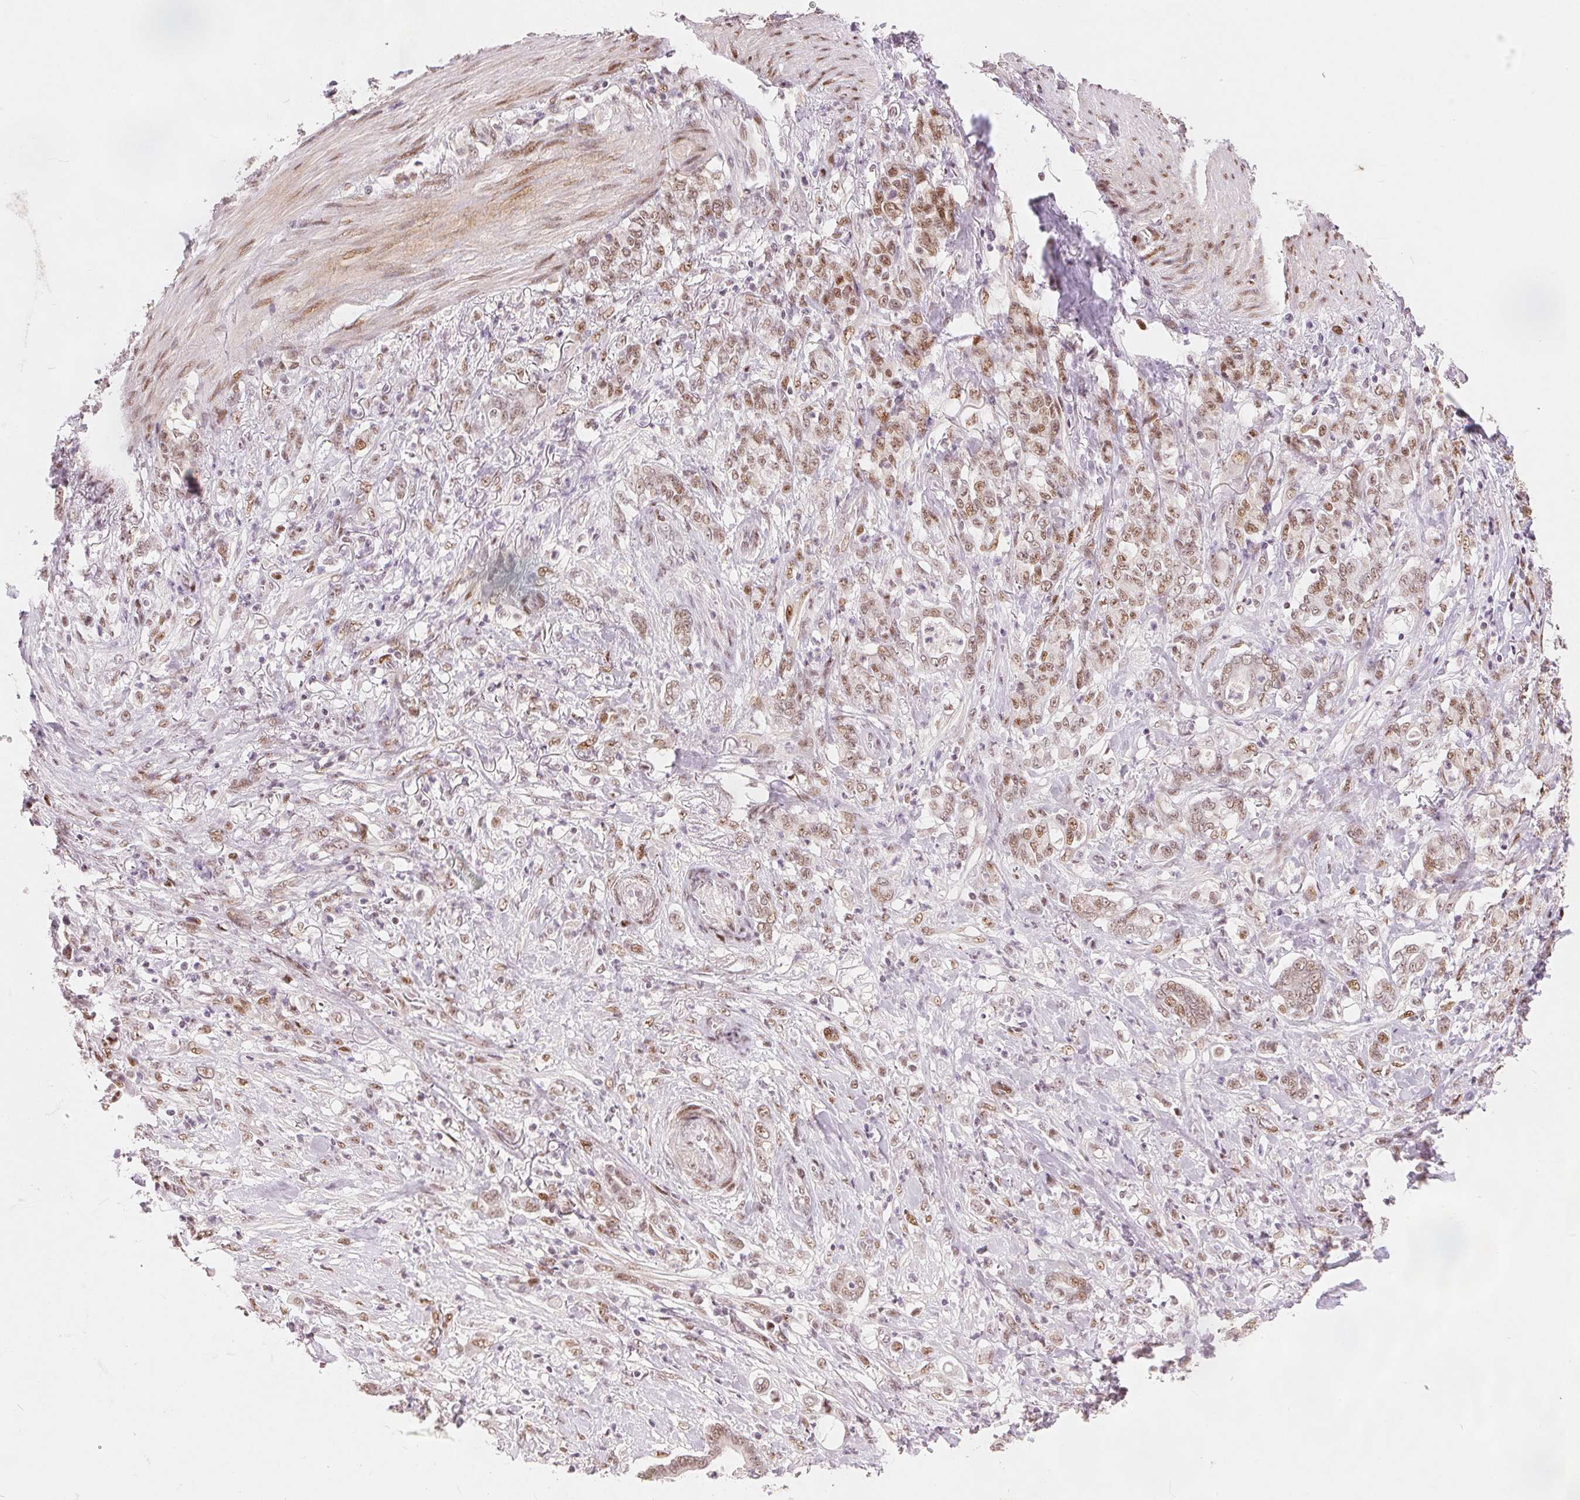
{"staining": {"intensity": "moderate", "quantity": ">75%", "location": "nuclear"}, "tissue": "stomach cancer", "cell_type": "Tumor cells", "image_type": "cancer", "snomed": [{"axis": "morphology", "description": "Adenocarcinoma, NOS"}, {"axis": "topography", "description": "Stomach"}], "caption": "Stomach cancer (adenocarcinoma) stained for a protein demonstrates moderate nuclear positivity in tumor cells.", "gene": "ZNF703", "patient": {"sex": "female", "age": 79}}